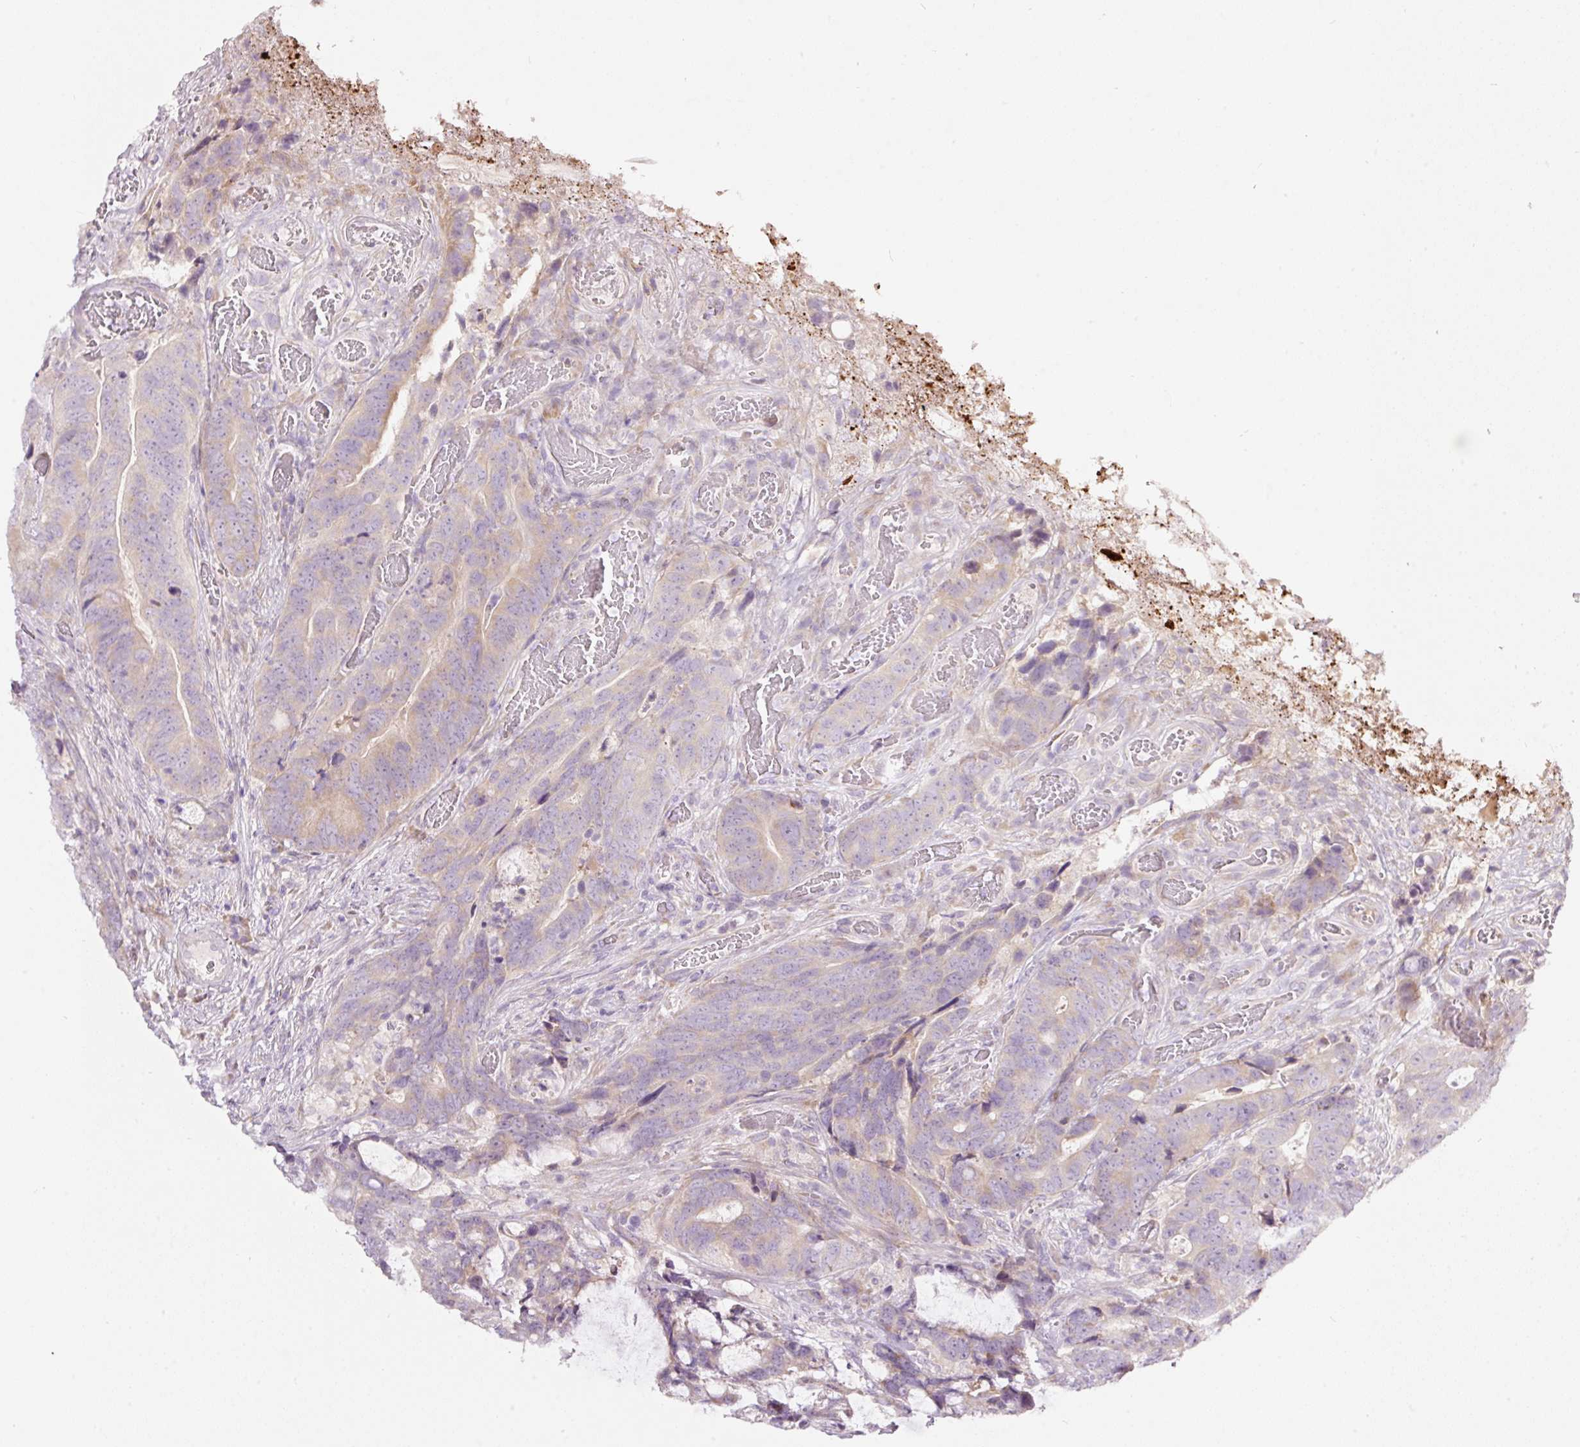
{"staining": {"intensity": "negative", "quantity": "none", "location": "none"}, "tissue": "colorectal cancer", "cell_type": "Tumor cells", "image_type": "cancer", "snomed": [{"axis": "morphology", "description": "Adenocarcinoma, NOS"}, {"axis": "topography", "description": "Colon"}], "caption": "Immunohistochemistry (IHC) micrograph of colorectal cancer stained for a protein (brown), which shows no staining in tumor cells. (Immunohistochemistry (IHC), brightfield microscopy, high magnification).", "gene": "RSPO2", "patient": {"sex": "female", "age": 82}}